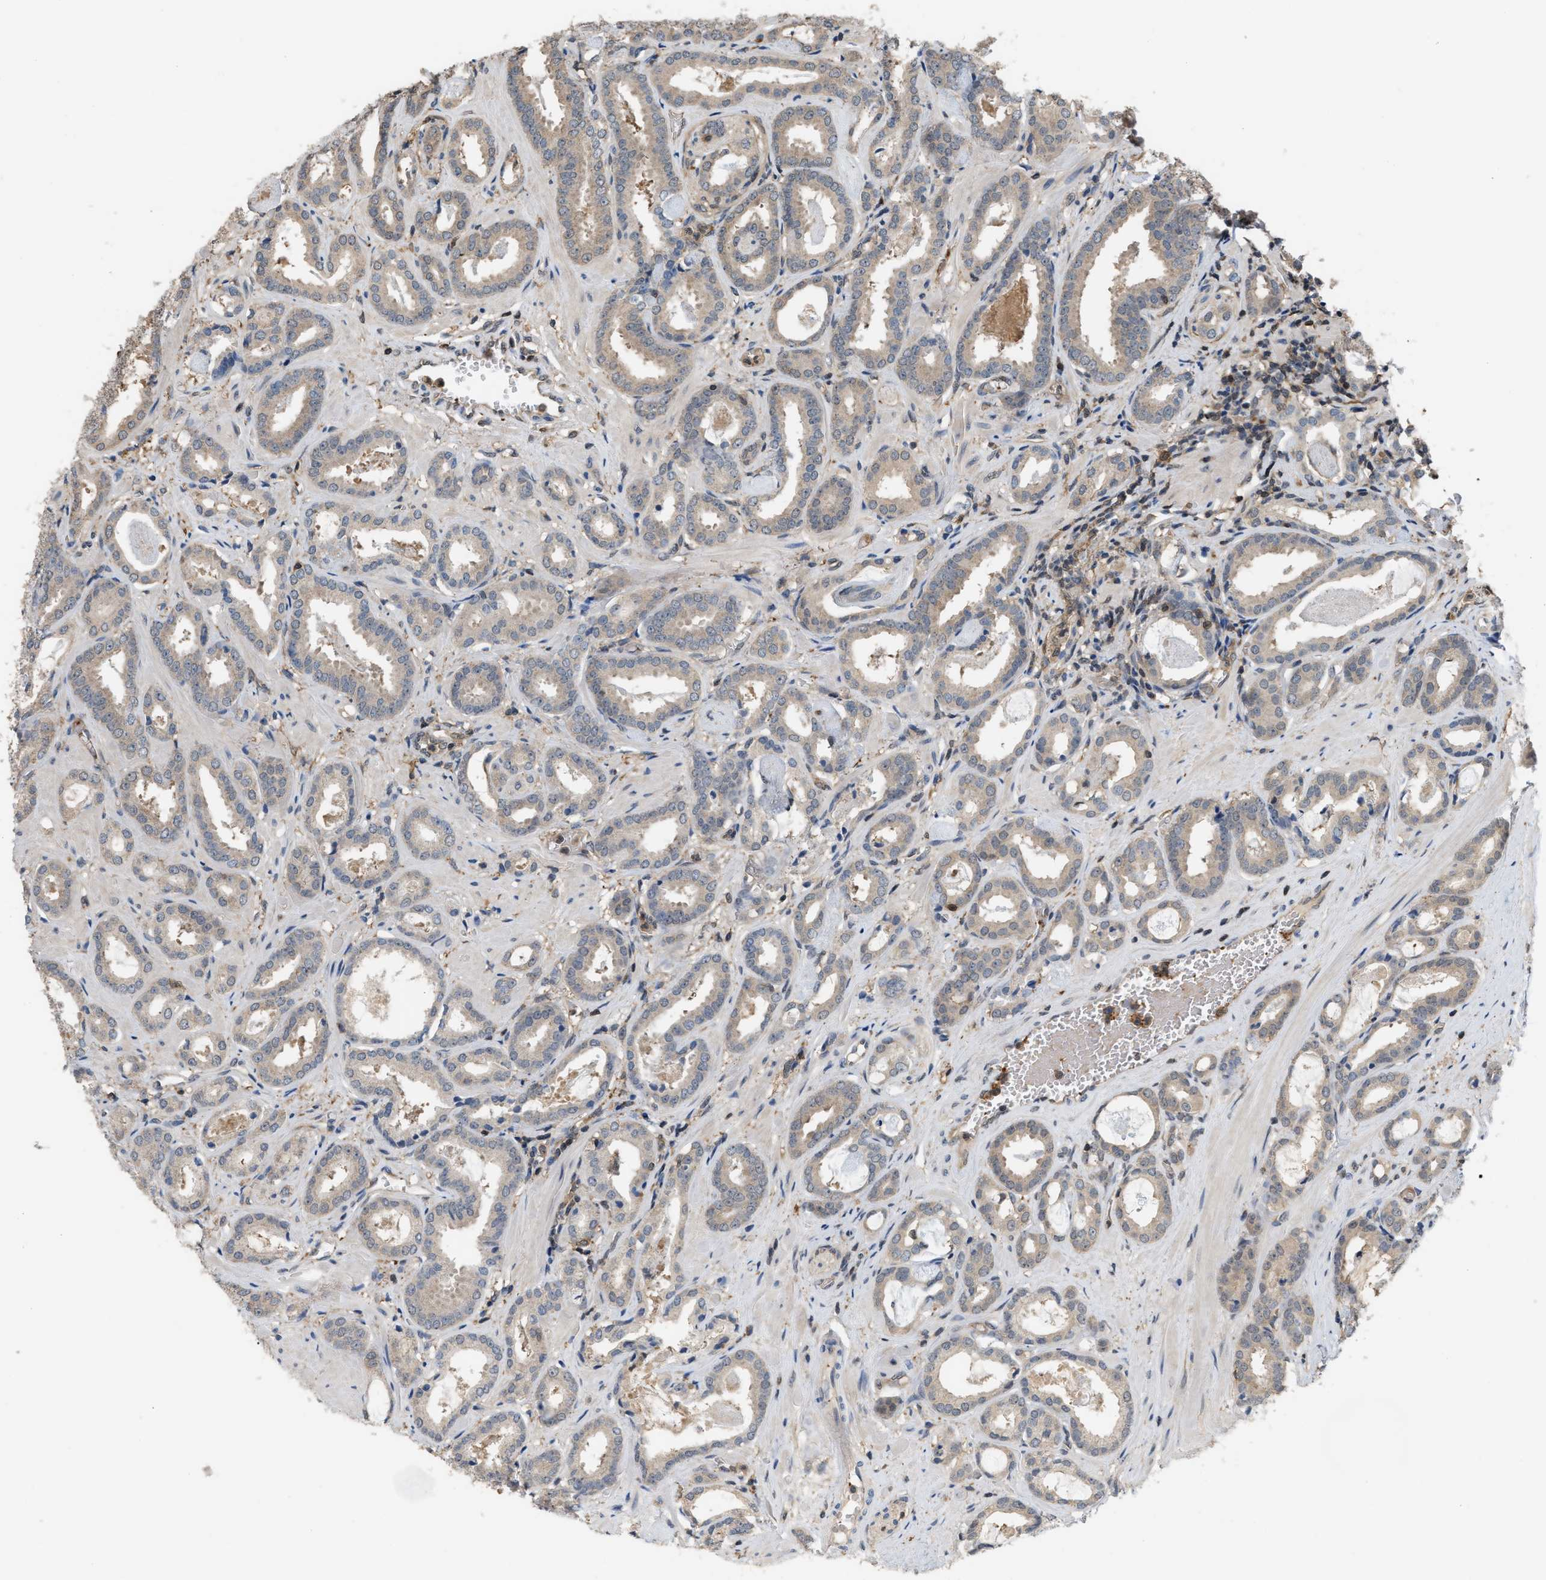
{"staining": {"intensity": "weak", "quantity": "<25%", "location": "cytoplasmic/membranous"}, "tissue": "prostate cancer", "cell_type": "Tumor cells", "image_type": "cancer", "snomed": [{"axis": "morphology", "description": "Adenocarcinoma, Low grade"}, {"axis": "topography", "description": "Prostate"}], "caption": "The image demonstrates no significant expression in tumor cells of adenocarcinoma (low-grade) (prostate).", "gene": "MTPN", "patient": {"sex": "male", "age": 53}}